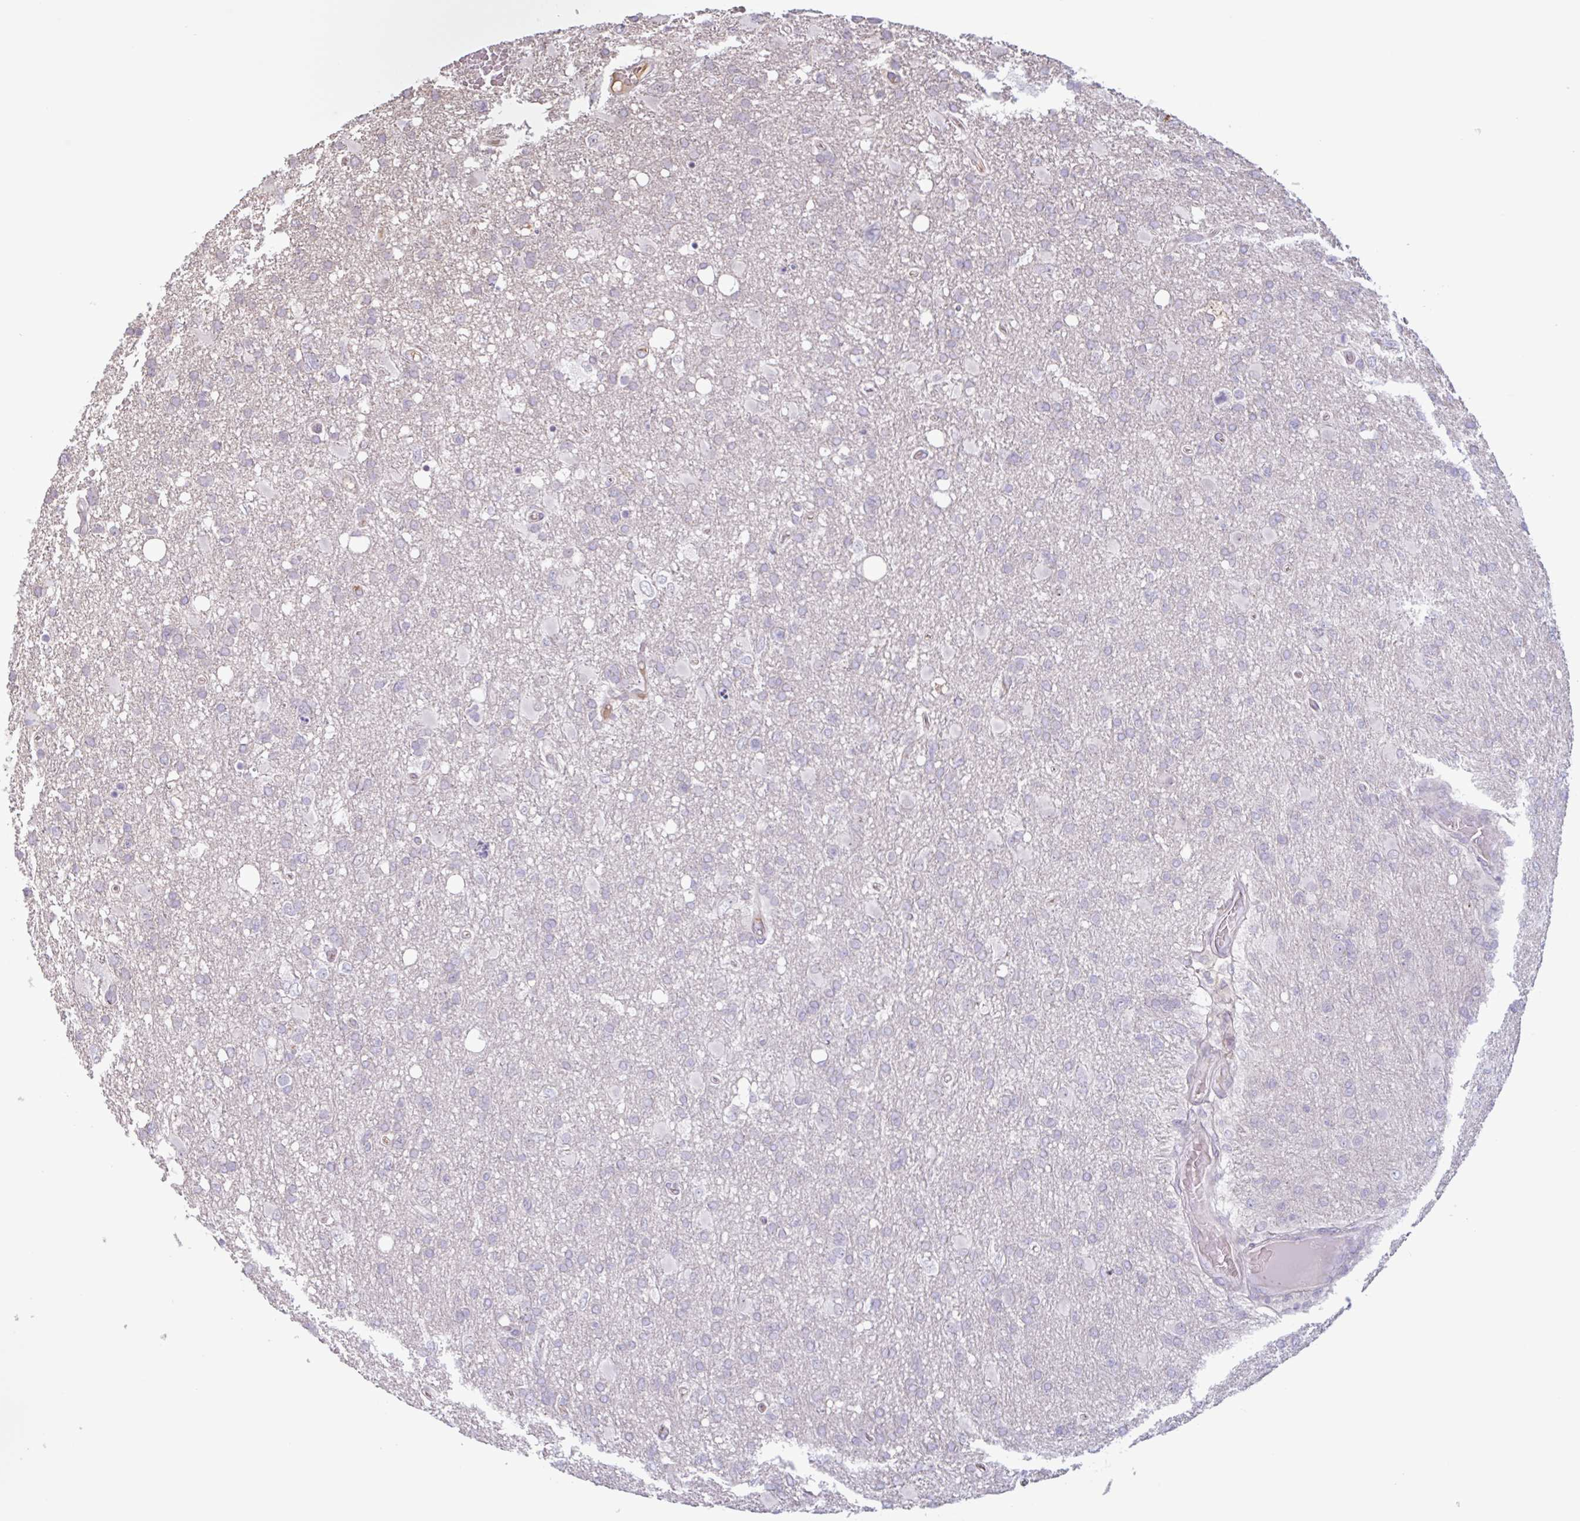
{"staining": {"intensity": "negative", "quantity": "none", "location": "none"}, "tissue": "glioma", "cell_type": "Tumor cells", "image_type": "cancer", "snomed": [{"axis": "morphology", "description": "Glioma, malignant, High grade"}, {"axis": "topography", "description": "Brain"}], "caption": "This is an IHC image of glioma. There is no staining in tumor cells.", "gene": "TAF1D", "patient": {"sex": "male", "age": 61}}